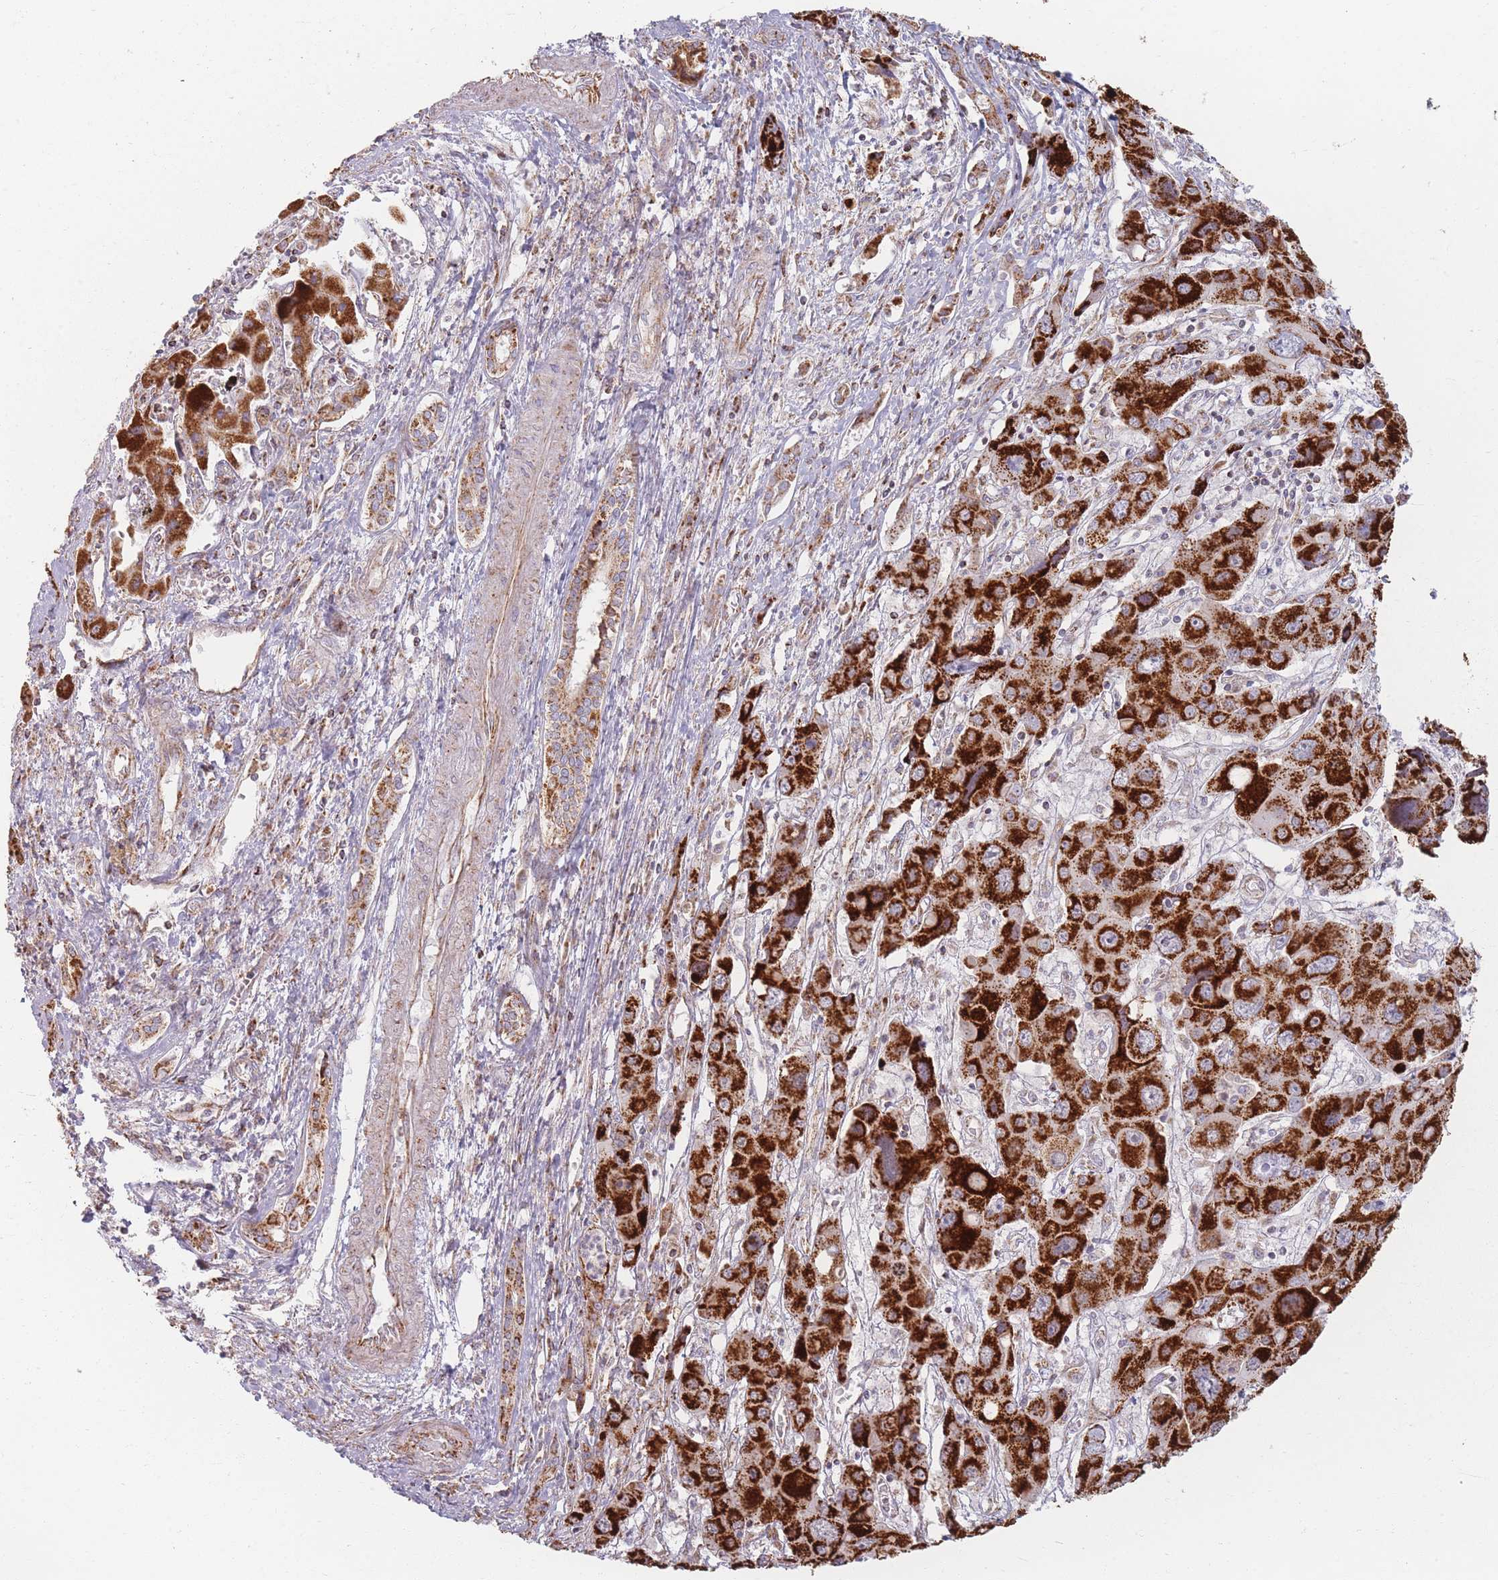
{"staining": {"intensity": "strong", "quantity": ">75%", "location": "cytoplasmic/membranous"}, "tissue": "liver cancer", "cell_type": "Tumor cells", "image_type": "cancer", "snomed": [{"axis": "morphology", "description": "Cholangiocarcinoma"}, {"axis": "topography", "description": "Liver"}], "caption": "This is an image of IHC staining of liver cancer (cholangiocarcinoma), which shows strong expression in the cytoplasmic/membranous of tumor cells.", "gene": "ESRP2", "patient": {"sex": "male", "age": 67}}